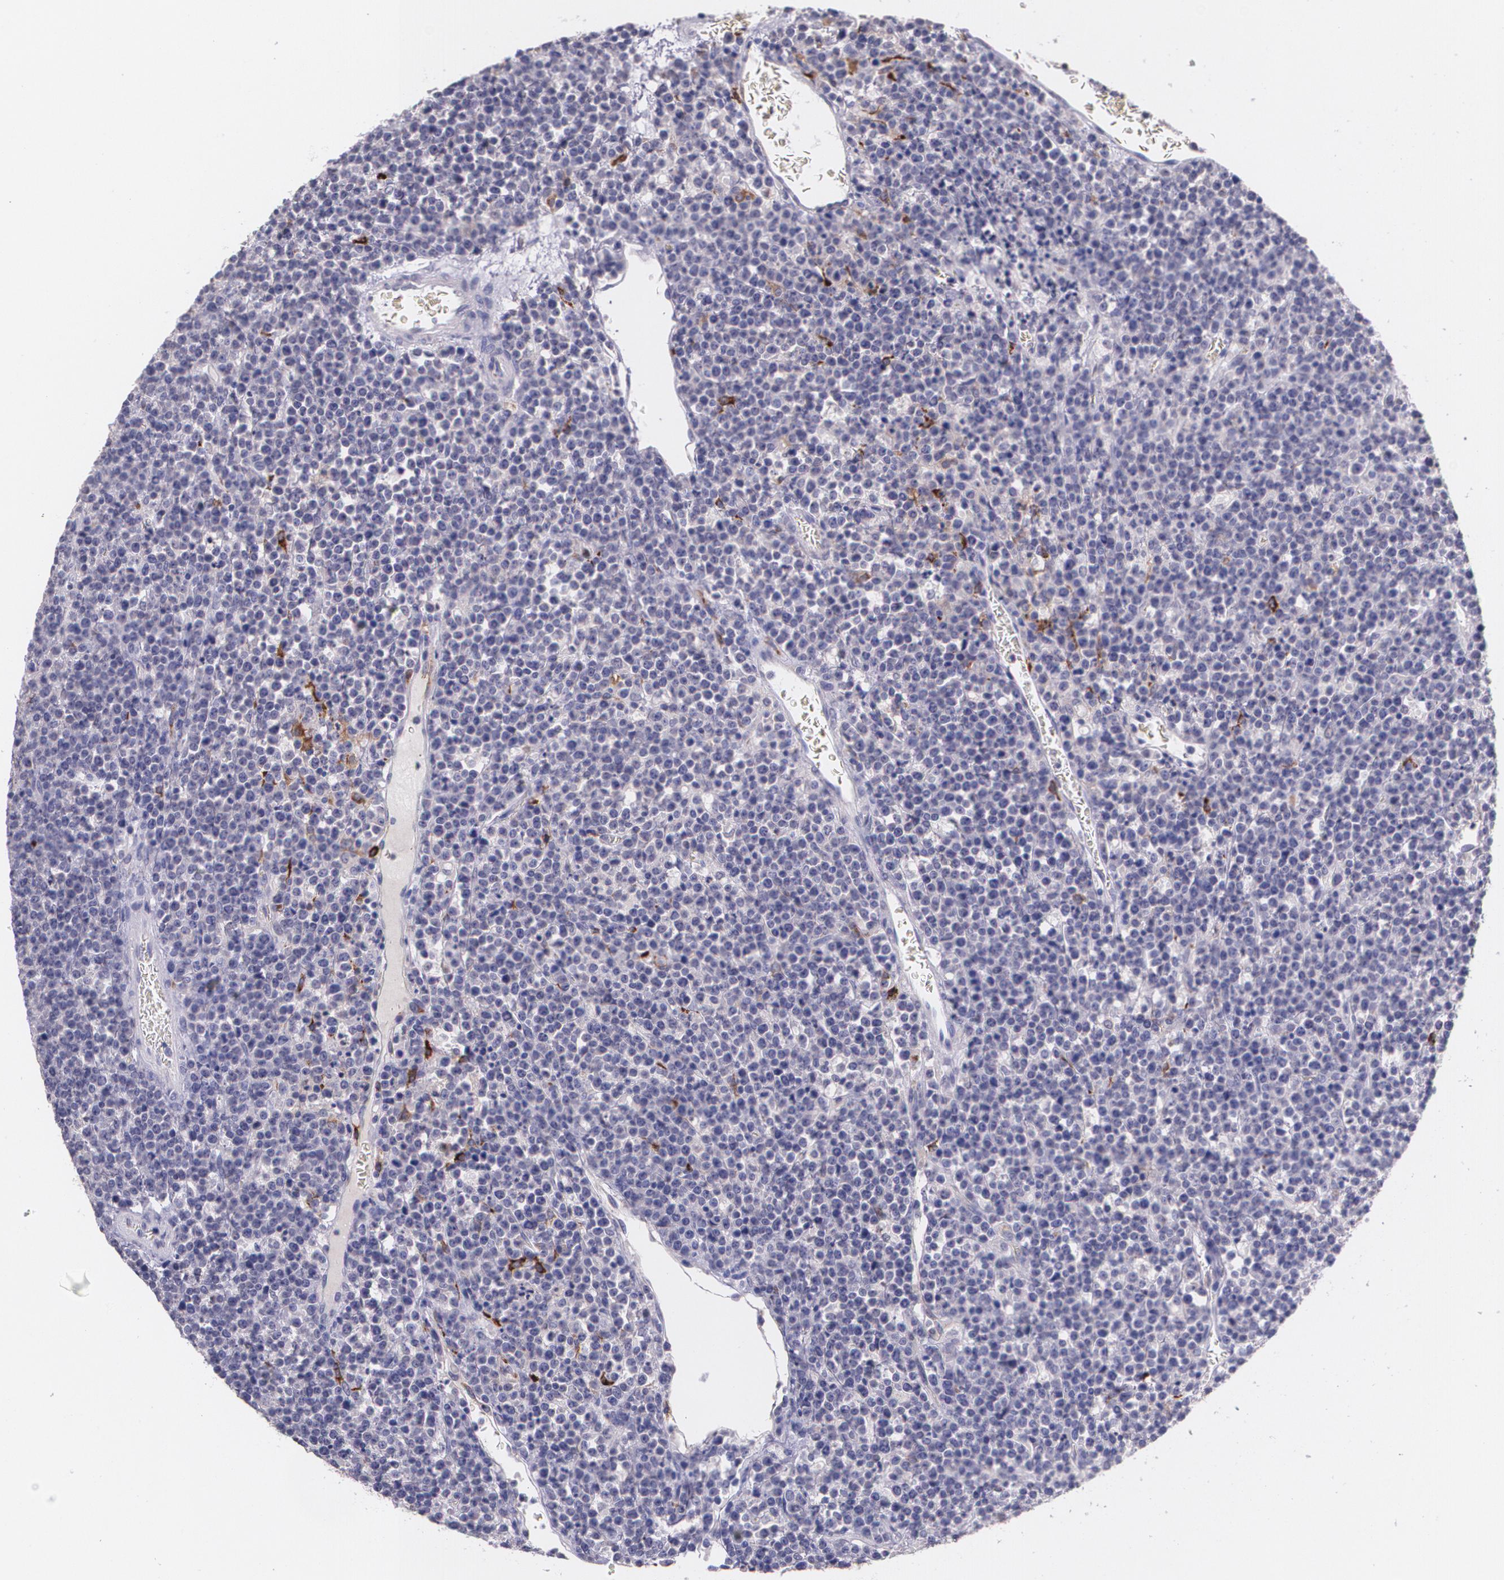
{"staining": {"intensity": "negative", "quantity": "none", "location": "none"}, "tissue": "lymphoma", "cell_type": "Tumor cells", "image_type": "cancer", "snomed": [{"axis": "morphology", "description": "Malignant lymphoma, non-Hodgkin's type, High grade"}, {"axis": "topography", "description": "Ovary"}], "caption": "Human lymphoma stained for a protein using IHC displays no positivity in tumor cells.", "gene": "RTN1", "patient": {"sex": "female", "age": 56}}